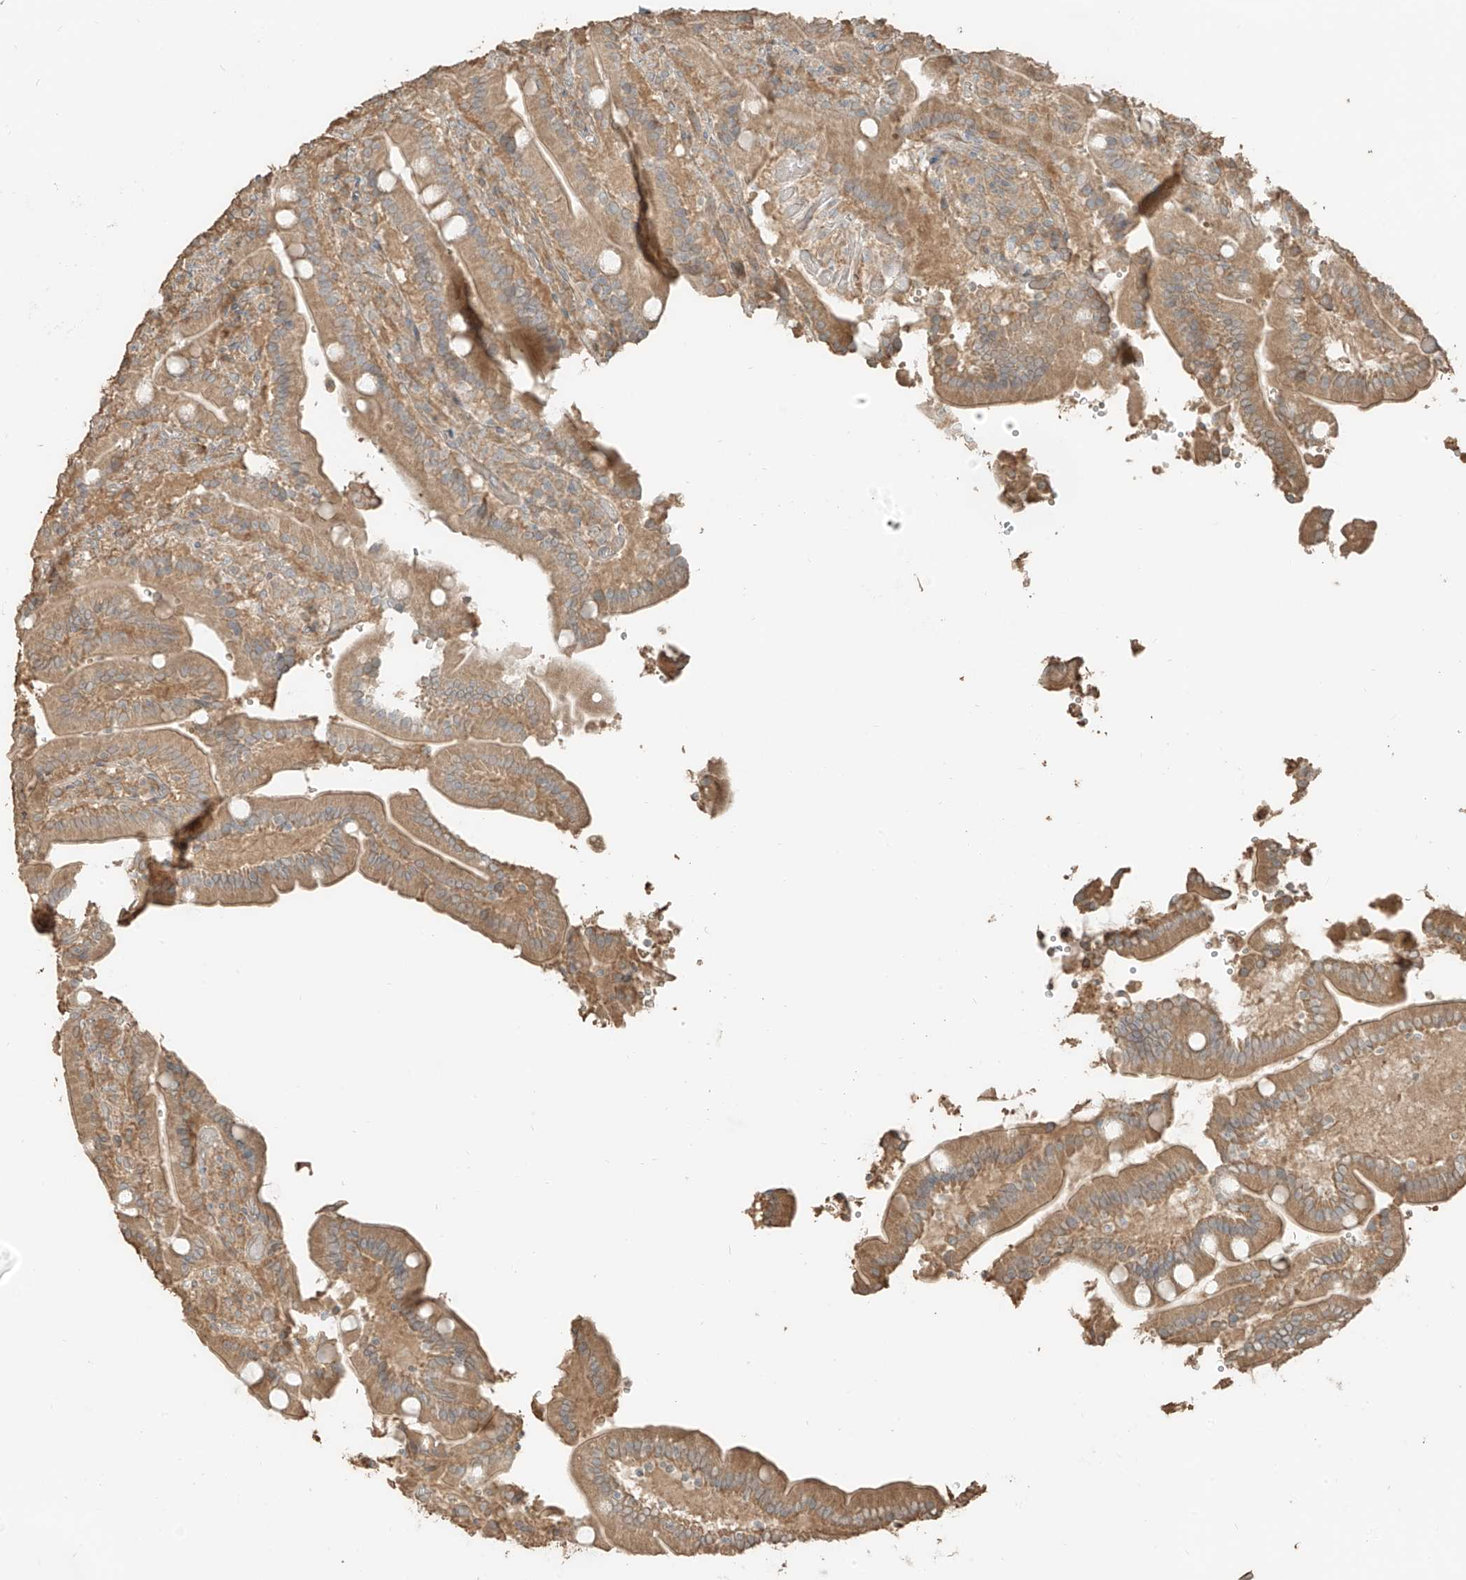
{"staining": {"intensity": "moderate", "quantity": ">75%", "location": "cytoplasmic/membranous"}, "tissue": "duodenum", "cell_type": "Glandular cells", "image_type": "normal", "snomed": [{"axis": "morphology", "description": "Normal tissue, NOS"}, {"axis": "topography", "description": "Duodenum"}], "caption": "Brown immunohistochemical staining in normal duodenum reveals moderate cytoplasmic/membranous staining in approximately >75% of glandular cells. (Brightfield microscopy of DAB IHC at high magnification).", "gene": "RFTN2", "patient": {"sex": "female", "age": 62}}